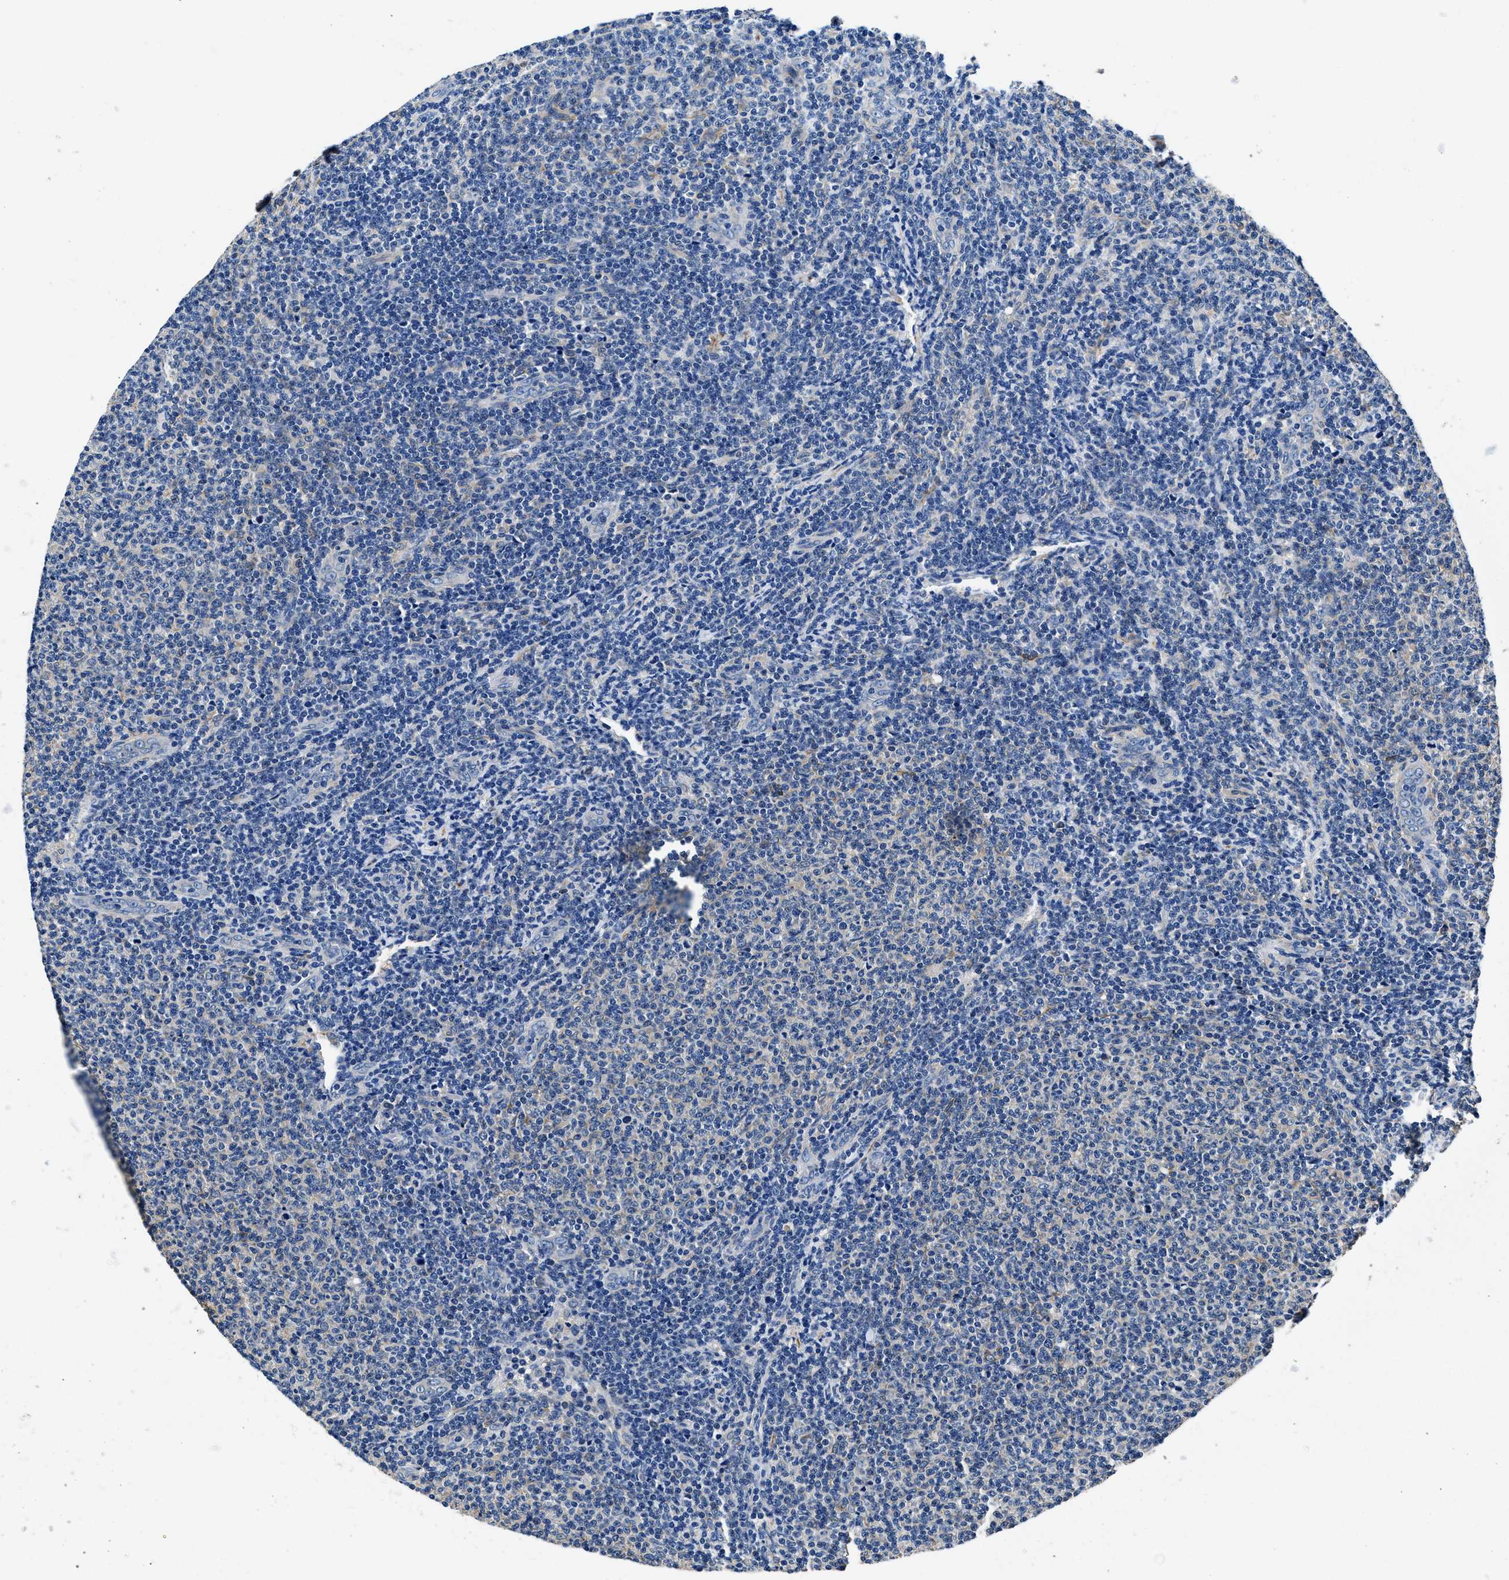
{"staining": {"intensity": "negative", "quantity": "none", "location": "none"}, "tissue": "lymphoma", "cell_type": "Tumor cells", "image_type": "cancer", "snomed": [{"axis": "morphology", "description": "Malignant lymphoma, non-Hodgkin's type, Low grade"}, {"axis": "topography", "description": "Lymph node"}], "caption": "Immunohistochemistry image of neoplastic tissue: lymphoma stained with DAB (3,3'-diaminobenzidine) demonstrates no significant protein staining in tumor cells.", "gene": "NEU1", "patient": {"sex": "male", "age": 66}}